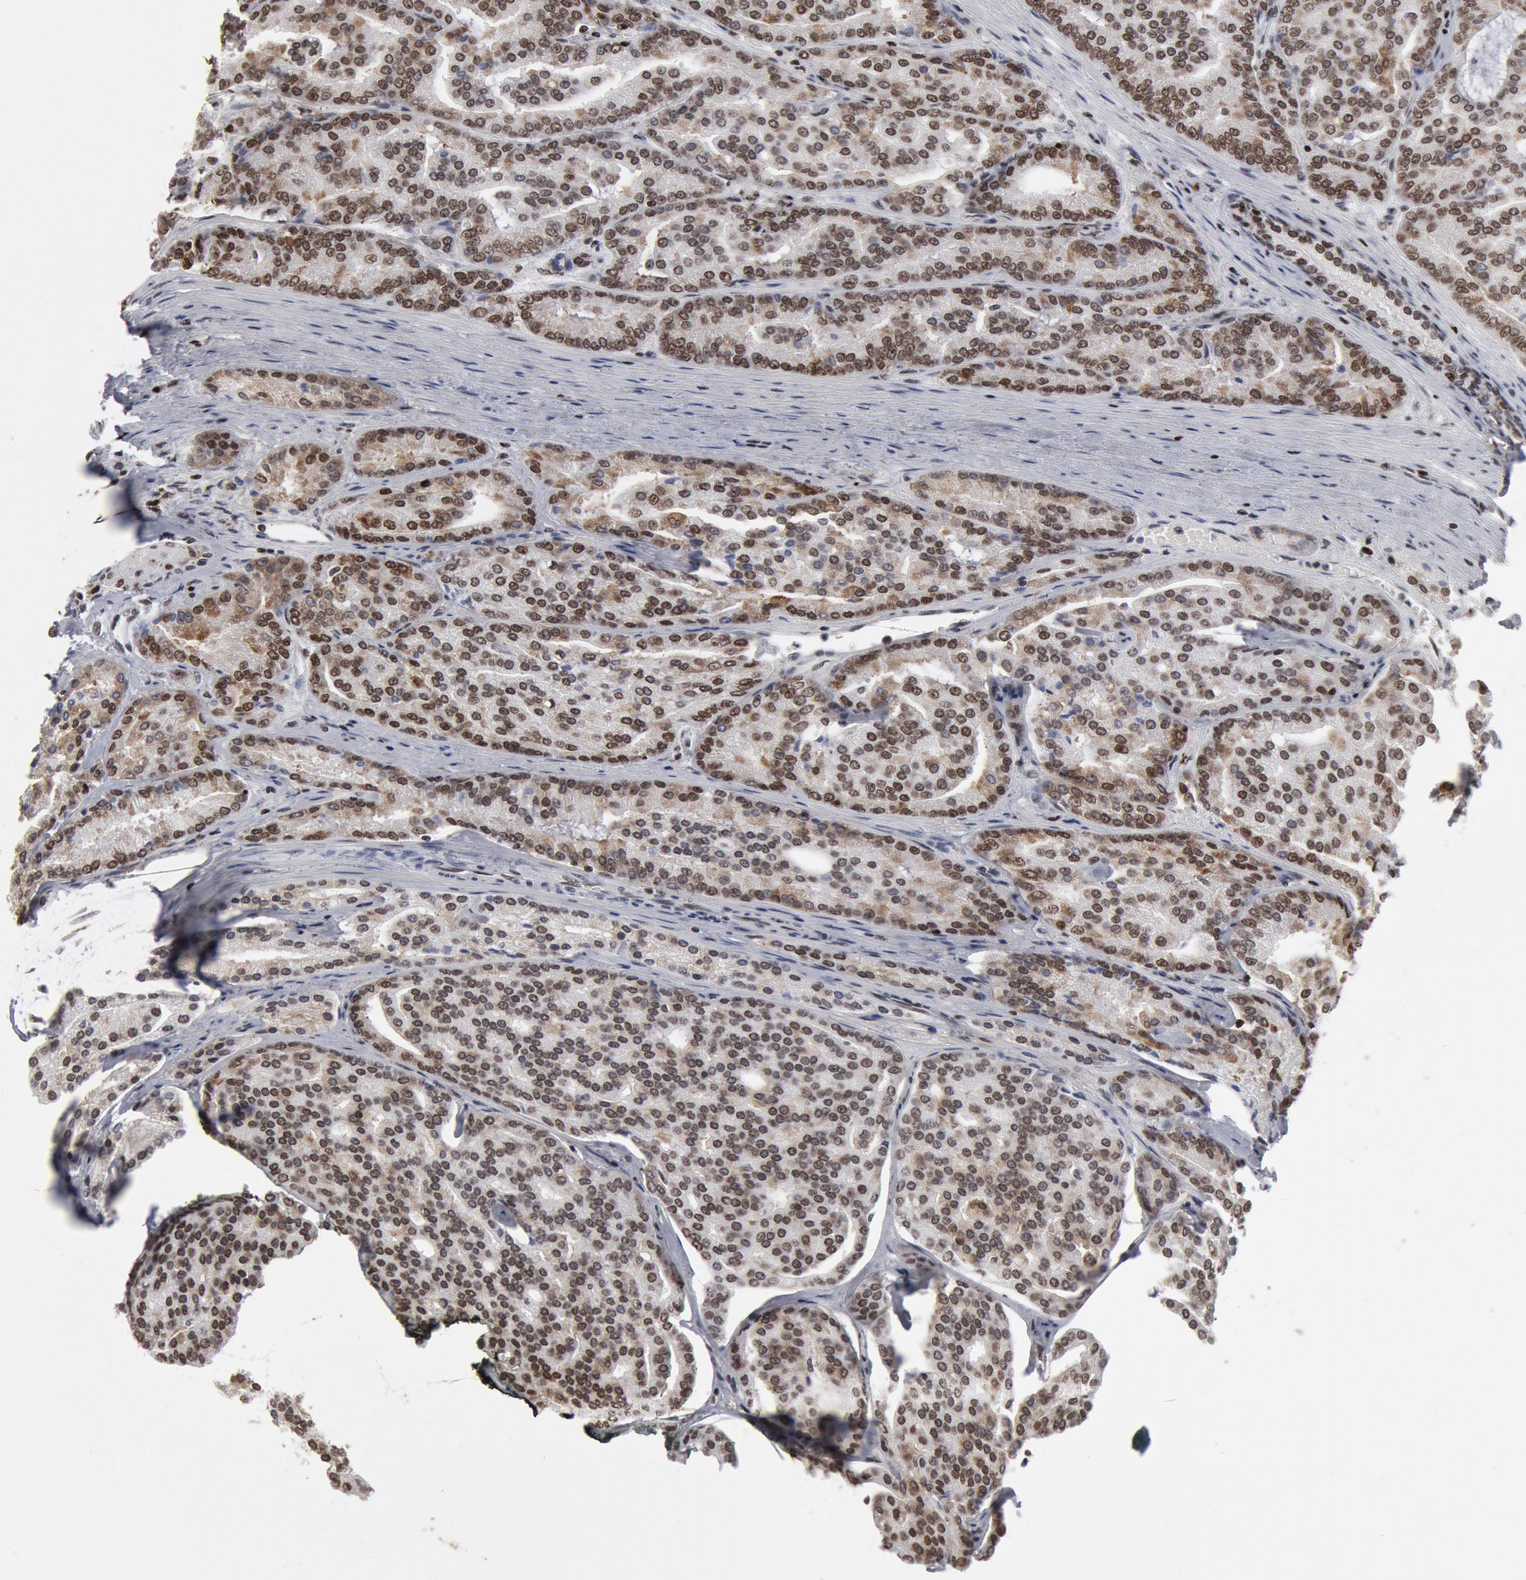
{"staining": {"intensity": "moderate", "quantity": ">75%", "location": "cytoplasmic/membranous,nuclear"}, "tissue": "prostate cancer", "cell_type": "Tumor cells", "image_type": "cancer", "snomed": [{"axis": "morphology", "description": "Adenocarcinoma, High grade"}, {"axis": "topography", "description": "Prostate"}], "caption": "Moderate cytoplasmic/membranous and nuclear protein staining is identified in about >75% of tumor cells in adenocarcinoma (high-grade) (prostate). The staining was performed using DAB to visualize the protein expression in brown, while the nuclei were stained in blue with hematoxylin (Magnification: 20x).", "gene": "SUB1", "patient": {"sex": "male", "age": 64}}